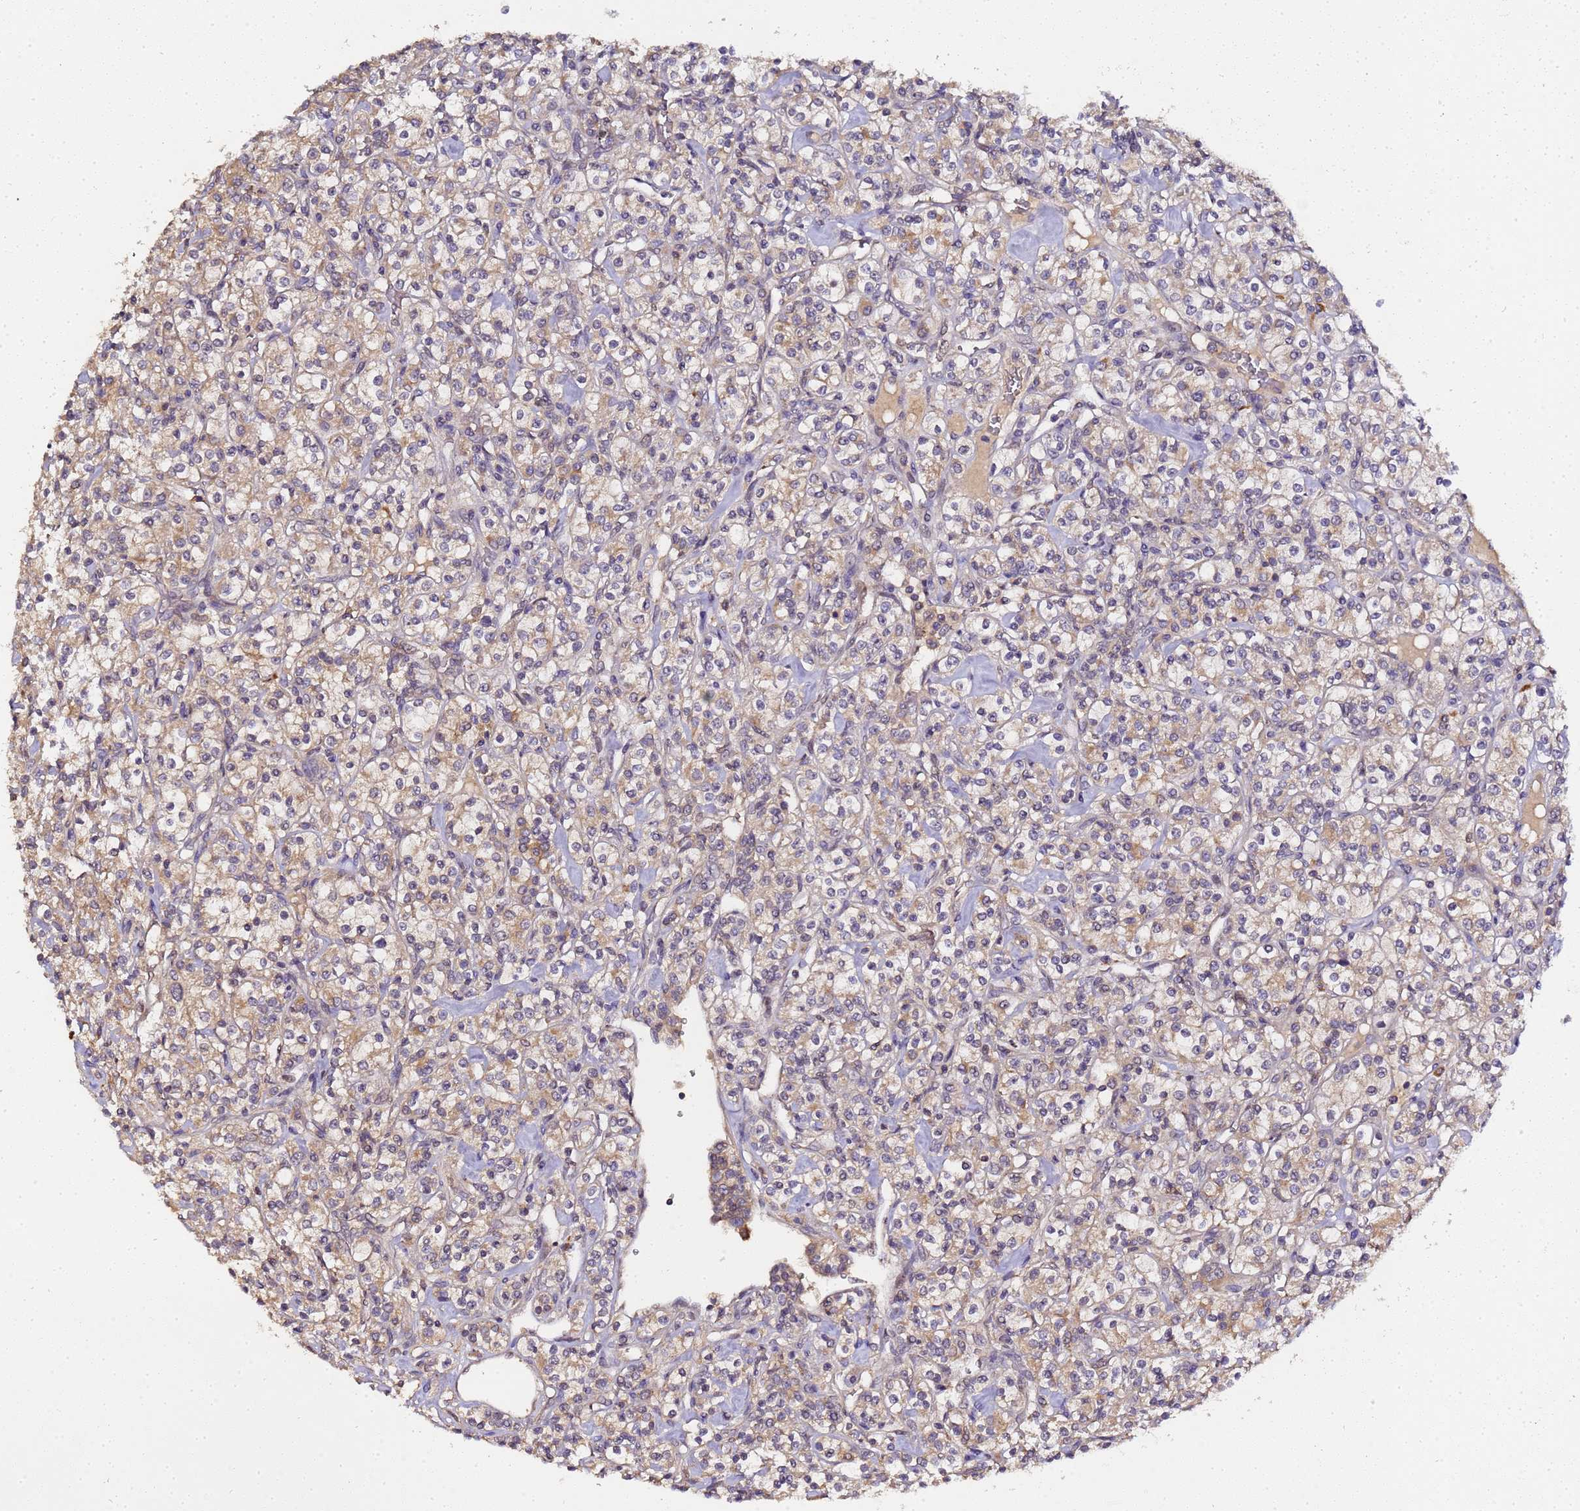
{"staining": {"intensity": "weak", "quantity": "25%-75%", "location": "cytoplasmic/membranous"}, "tissue": "renal cancer", "cell_type": "Tumor cells", "image_type": "cancer", "snomed": [{"axis": "morphology", "description": "Adenocarcinoma, NOS"}, {"axis": "topography", "description": "Kidney"}], "caption": "Adenocarcinoma (renal) tissue demonstrates weak cytoplasmic/membranous expression in approximately 25%-75% of tumor cells", "gene": "LGI4", "patient": {"sex": "male", "age": 77}}